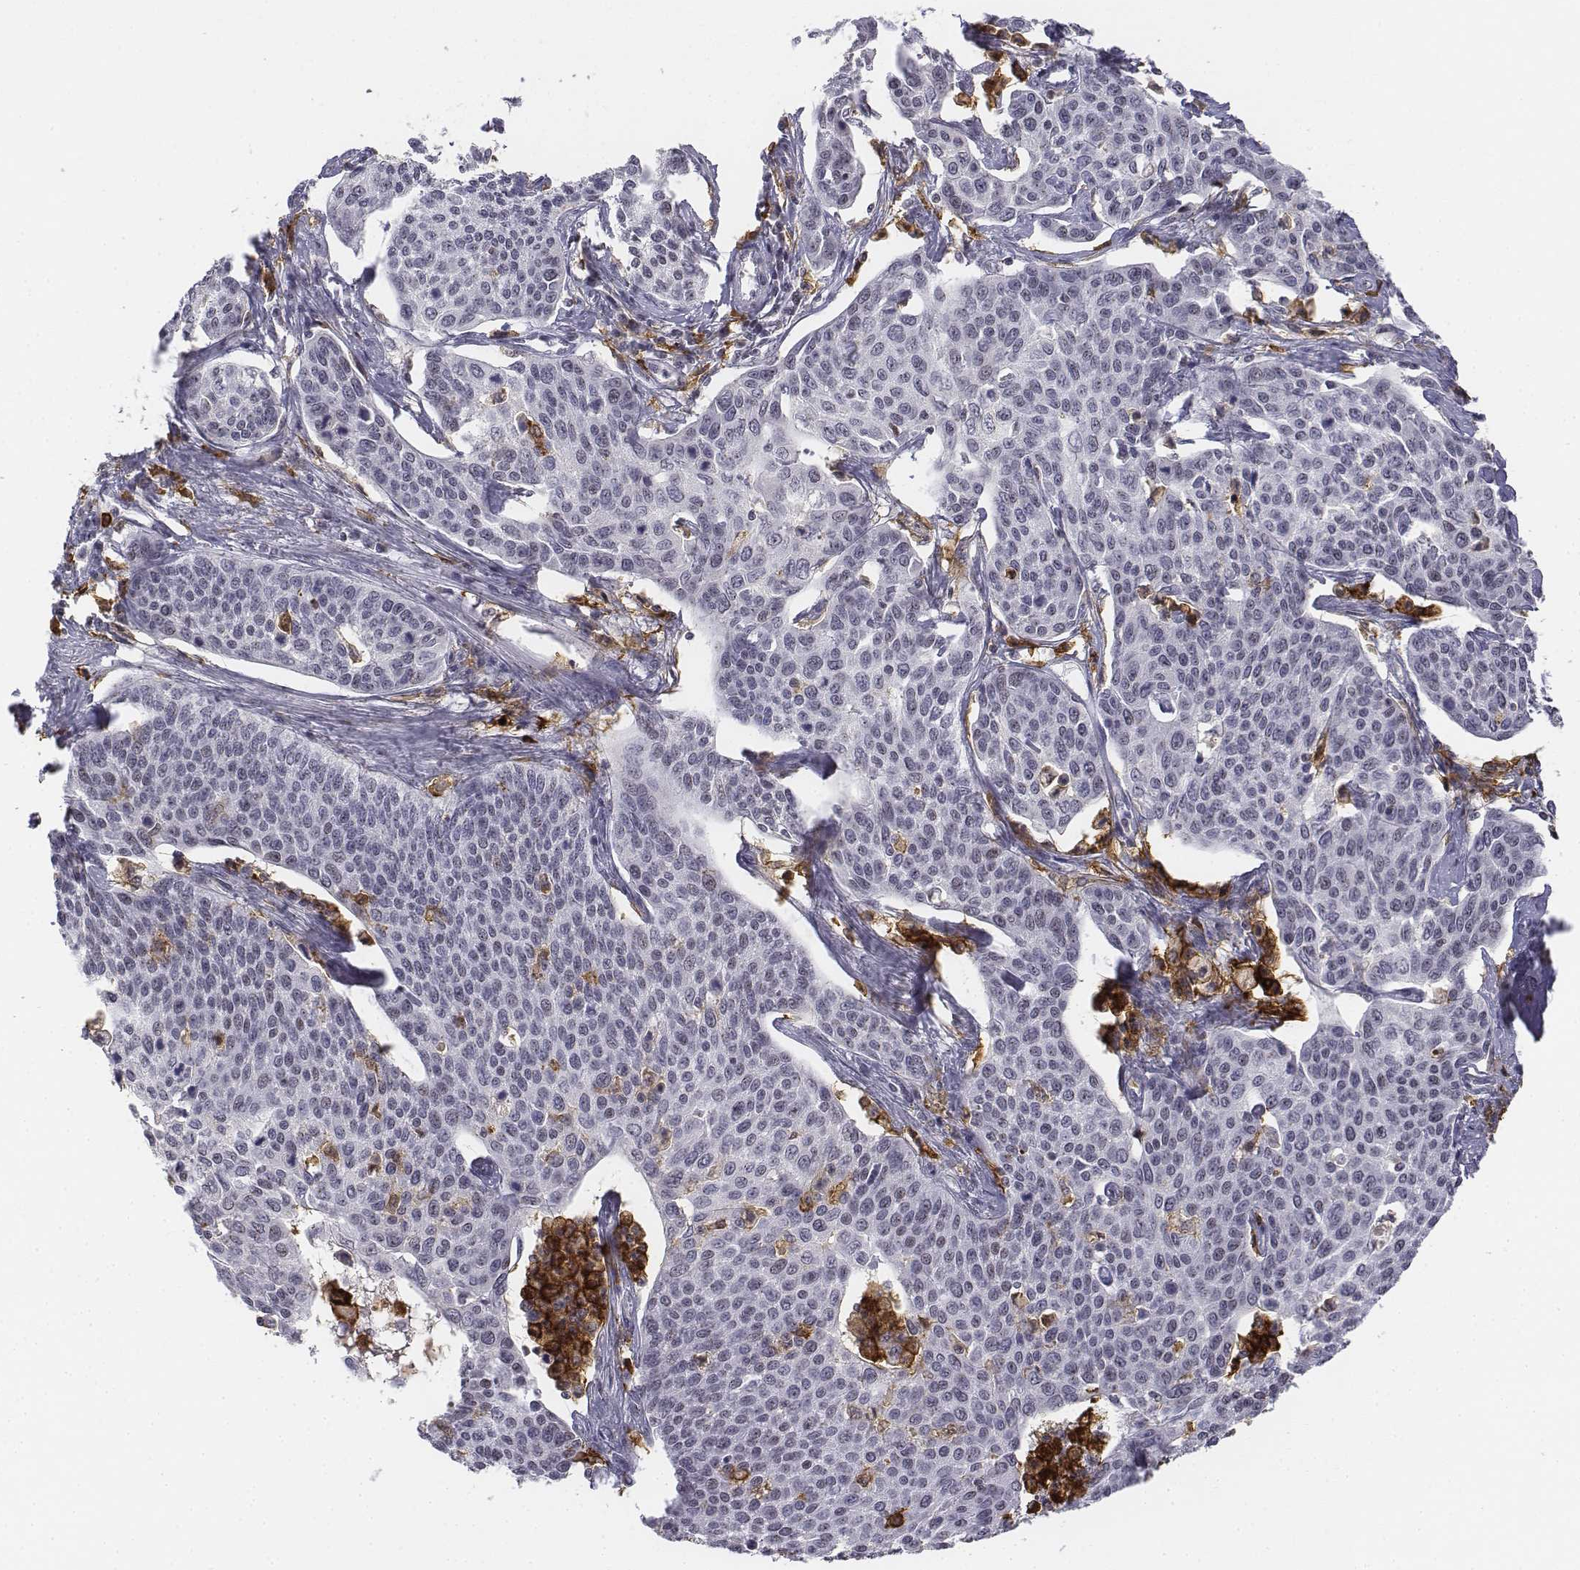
{"staining": {"intensity": "negative", "quantity": "none", "location": "none"}, "tissue": "cervical cancer", "cell_type": "Tumor cells", "image_type": "cancer", "snomed": [{"axis": "morphology", "description": "Squamous cell carcinoma, NOS"}, {"axis": "topography", "description": "Cervix"}], "caption": "IHC image of neoplastic tissue: human squamous cell carcinoma (cervical) stained with DAB (3,3'-diaminobenzidine) demonstrates no significant protein expression in tumor cells.", "gene": "CD14", "patient": {"sex": "female", "age": 34}}